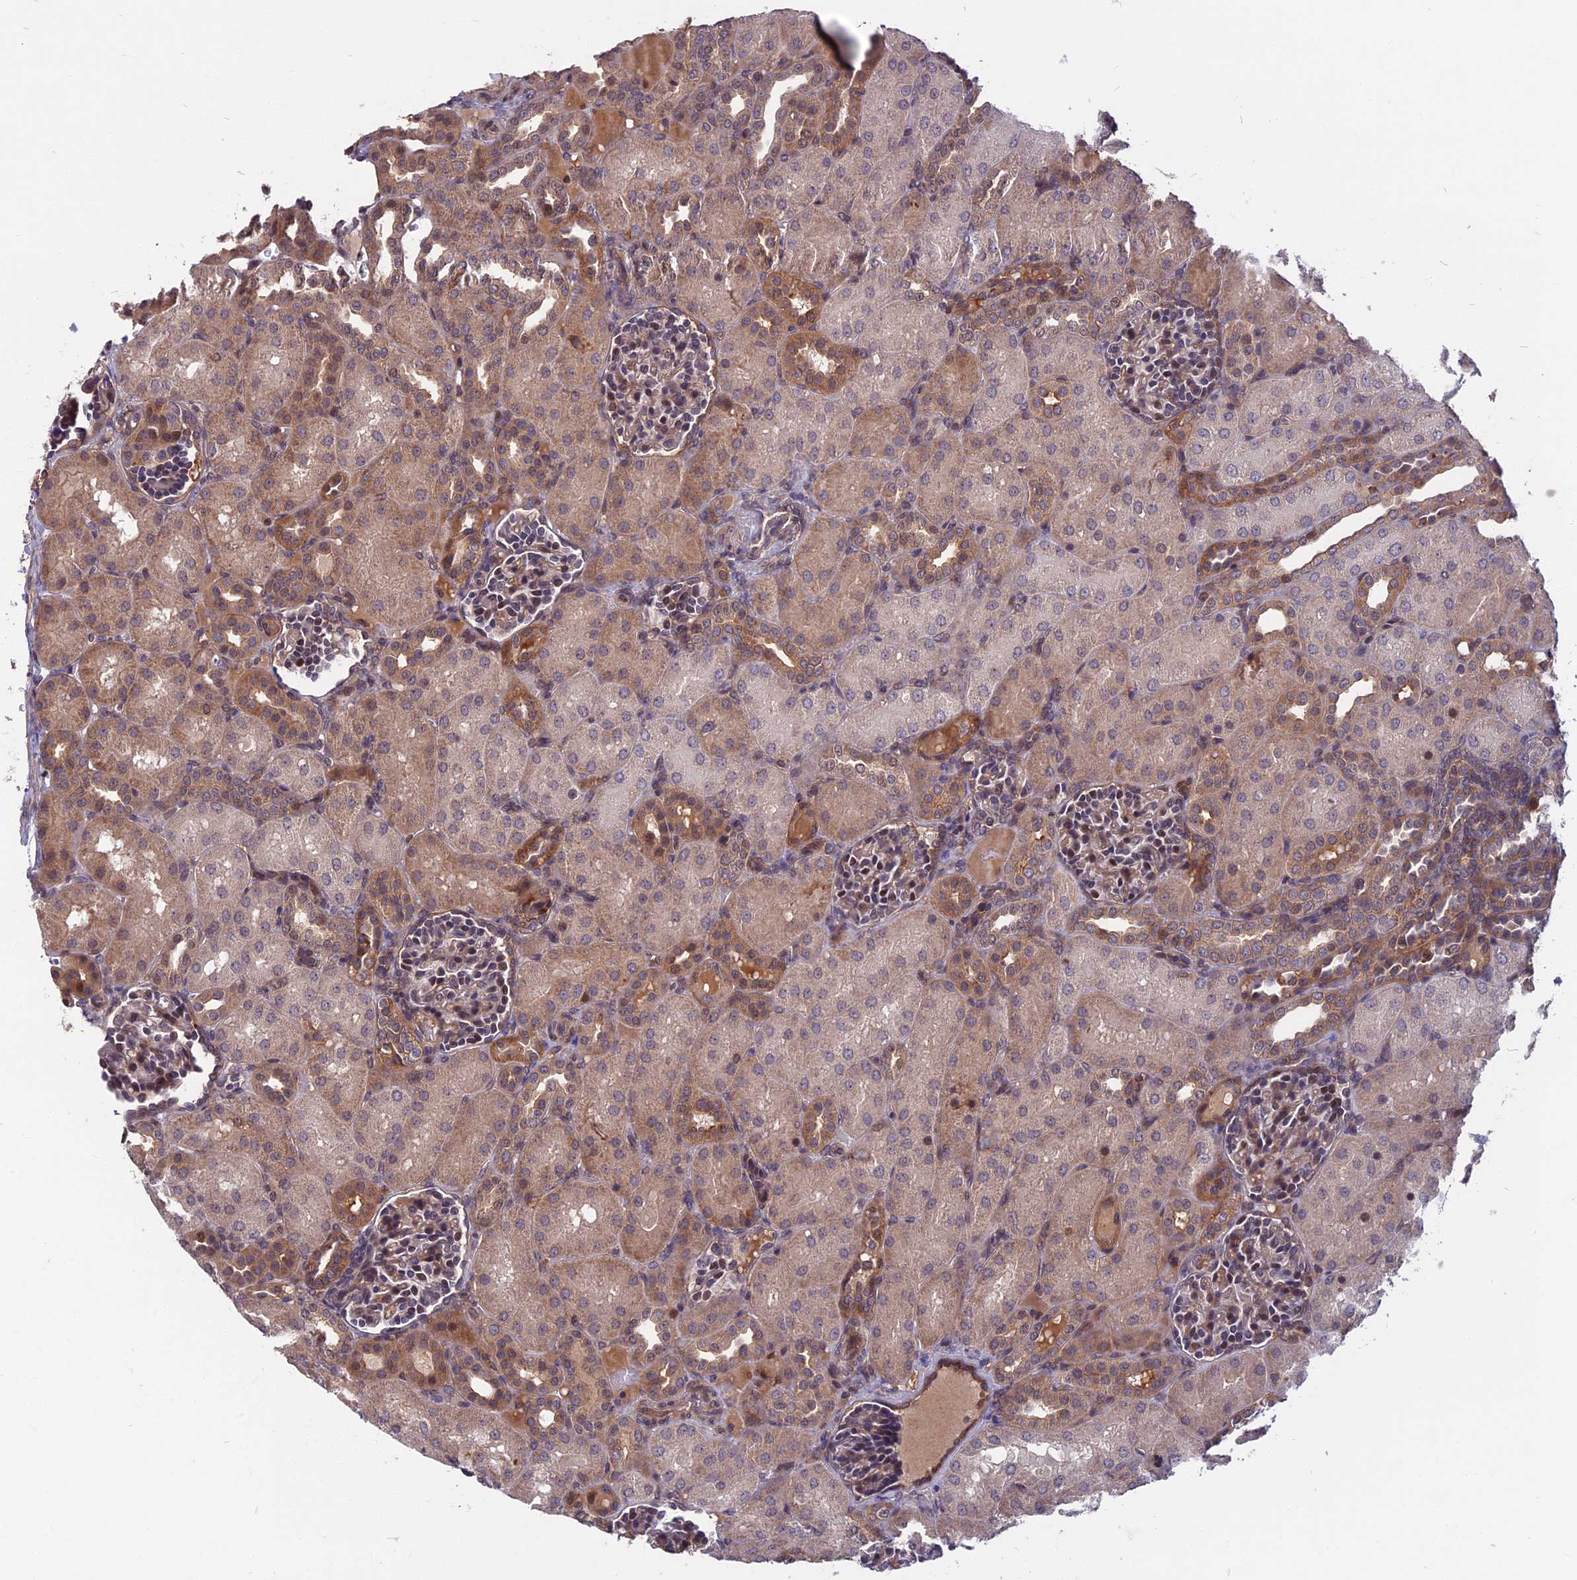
{"staining": {"intensity": "weak", "quantity": "25%-75%", "location": "cytoplasmic/membranous,nuclear"}, "tissue": "kidney", "cell_type": "Cells in glomeruli", "image_type": "normal", "snomed": [{"axis": "morphology", "description": "Normal tissue, NOS"}, {"axis": "topography", "description": "Kidney"}], "caption": "Immunohistochemical staining of unremarkable kidney exhibits 25%-75% levels of weak cytoplasmic/membranous,nuclear protein staining in approximately 25%-75% of cells in glomeruli.", "gene": "SPG11", "patient": {"sex": "male", "age": 1}}